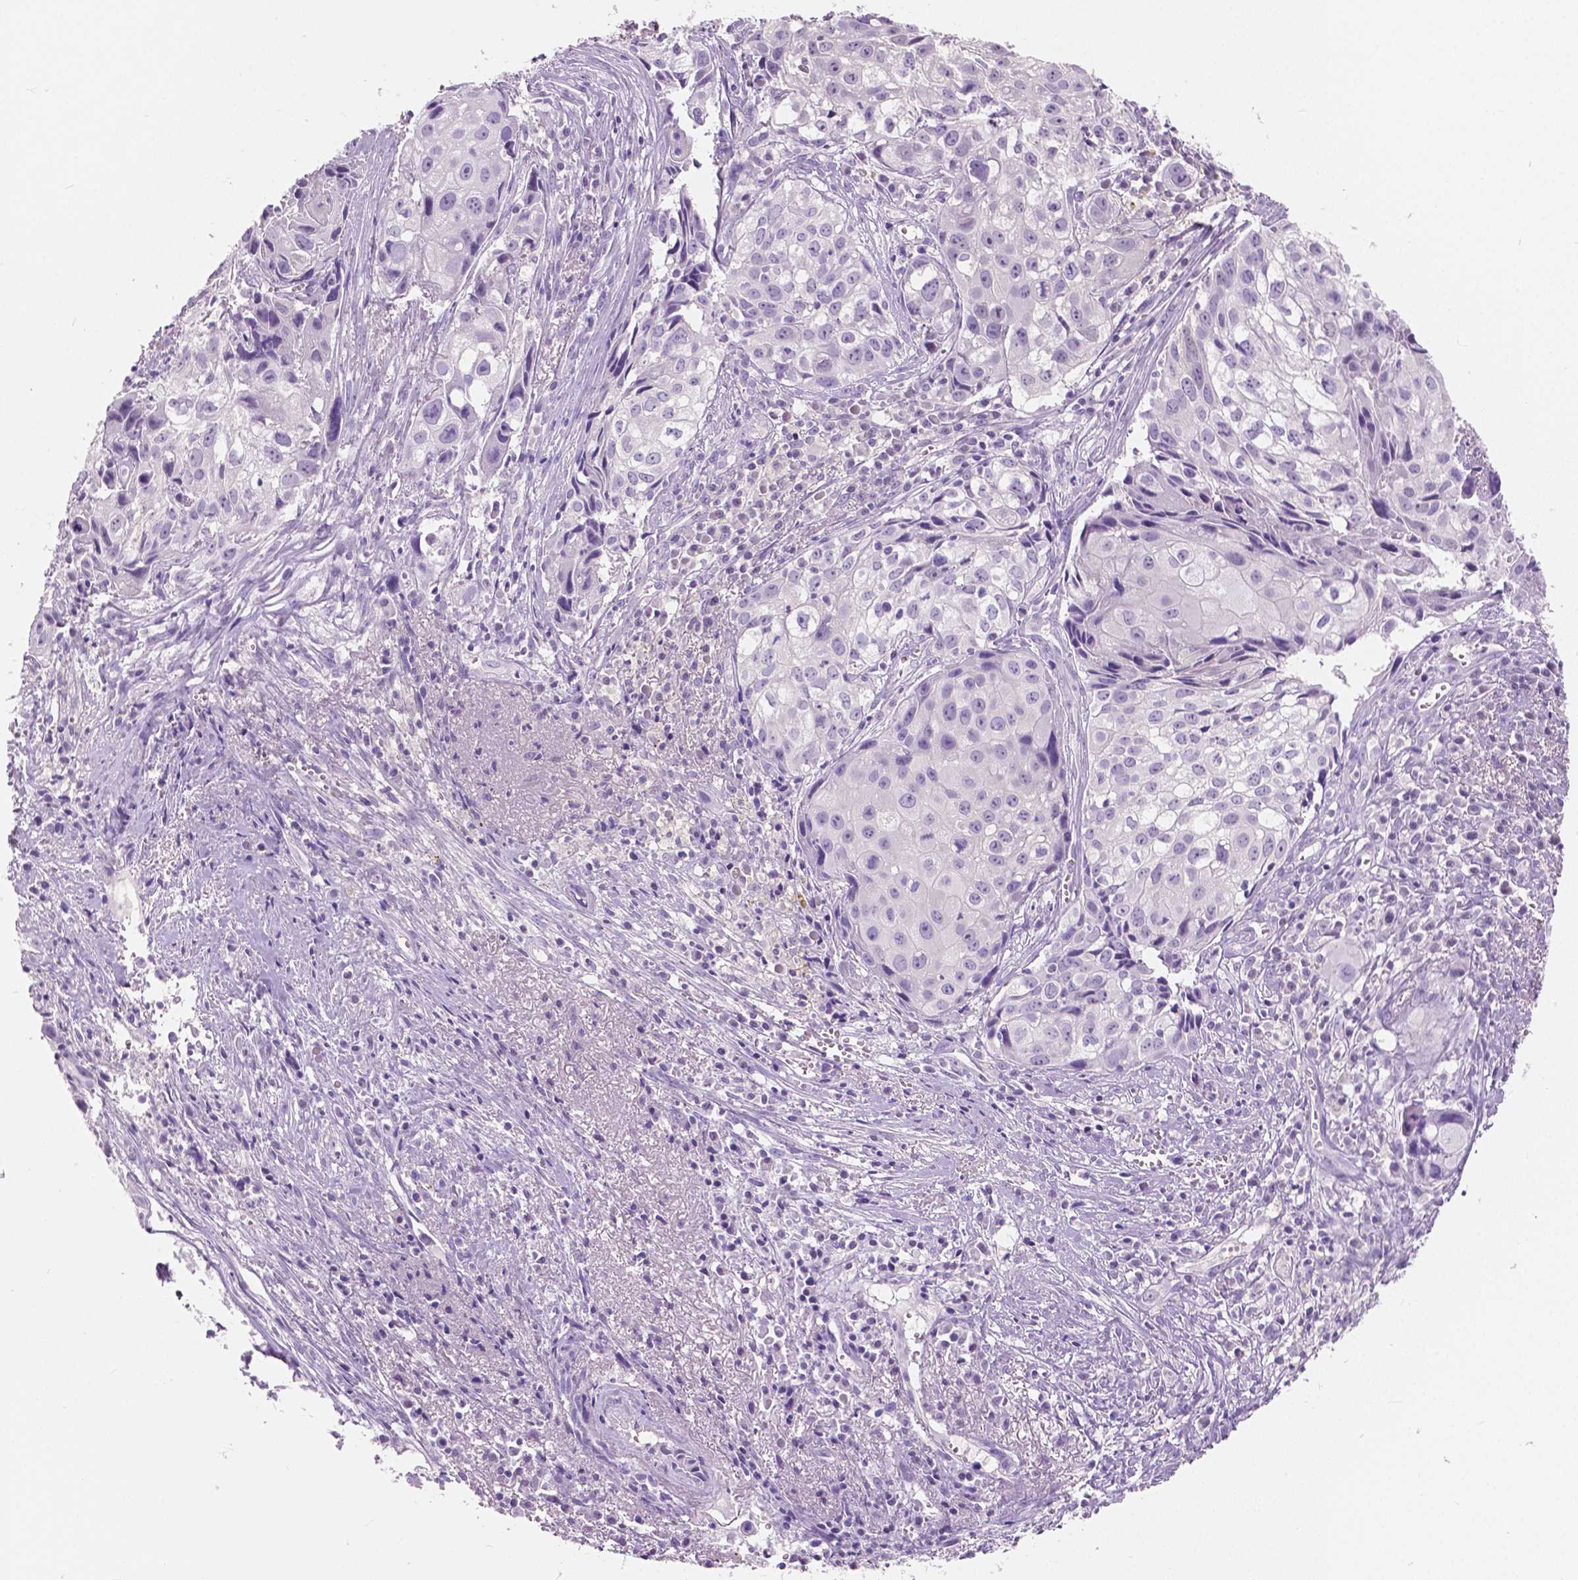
{"staining": {"intensity": "negative", "quantity": "none", "location": "none"}, "tissue": "cervical cancer", "cell_type": "Tumor cells", "image_type": "cancer", "snomed": [{"axis": "morphology", "description": "Squamous cell carcinoma, NOS"}, {"axis": "topography", "description": "Cervix"}], "caption": "This is a histopathology image of immunohistochemistry (IHC) staining of cervical squamous cell carcinoma, which shows no staining in tumor cells.", "gene": "TKFC", "patient": {"sex": "female", "age": 53}}